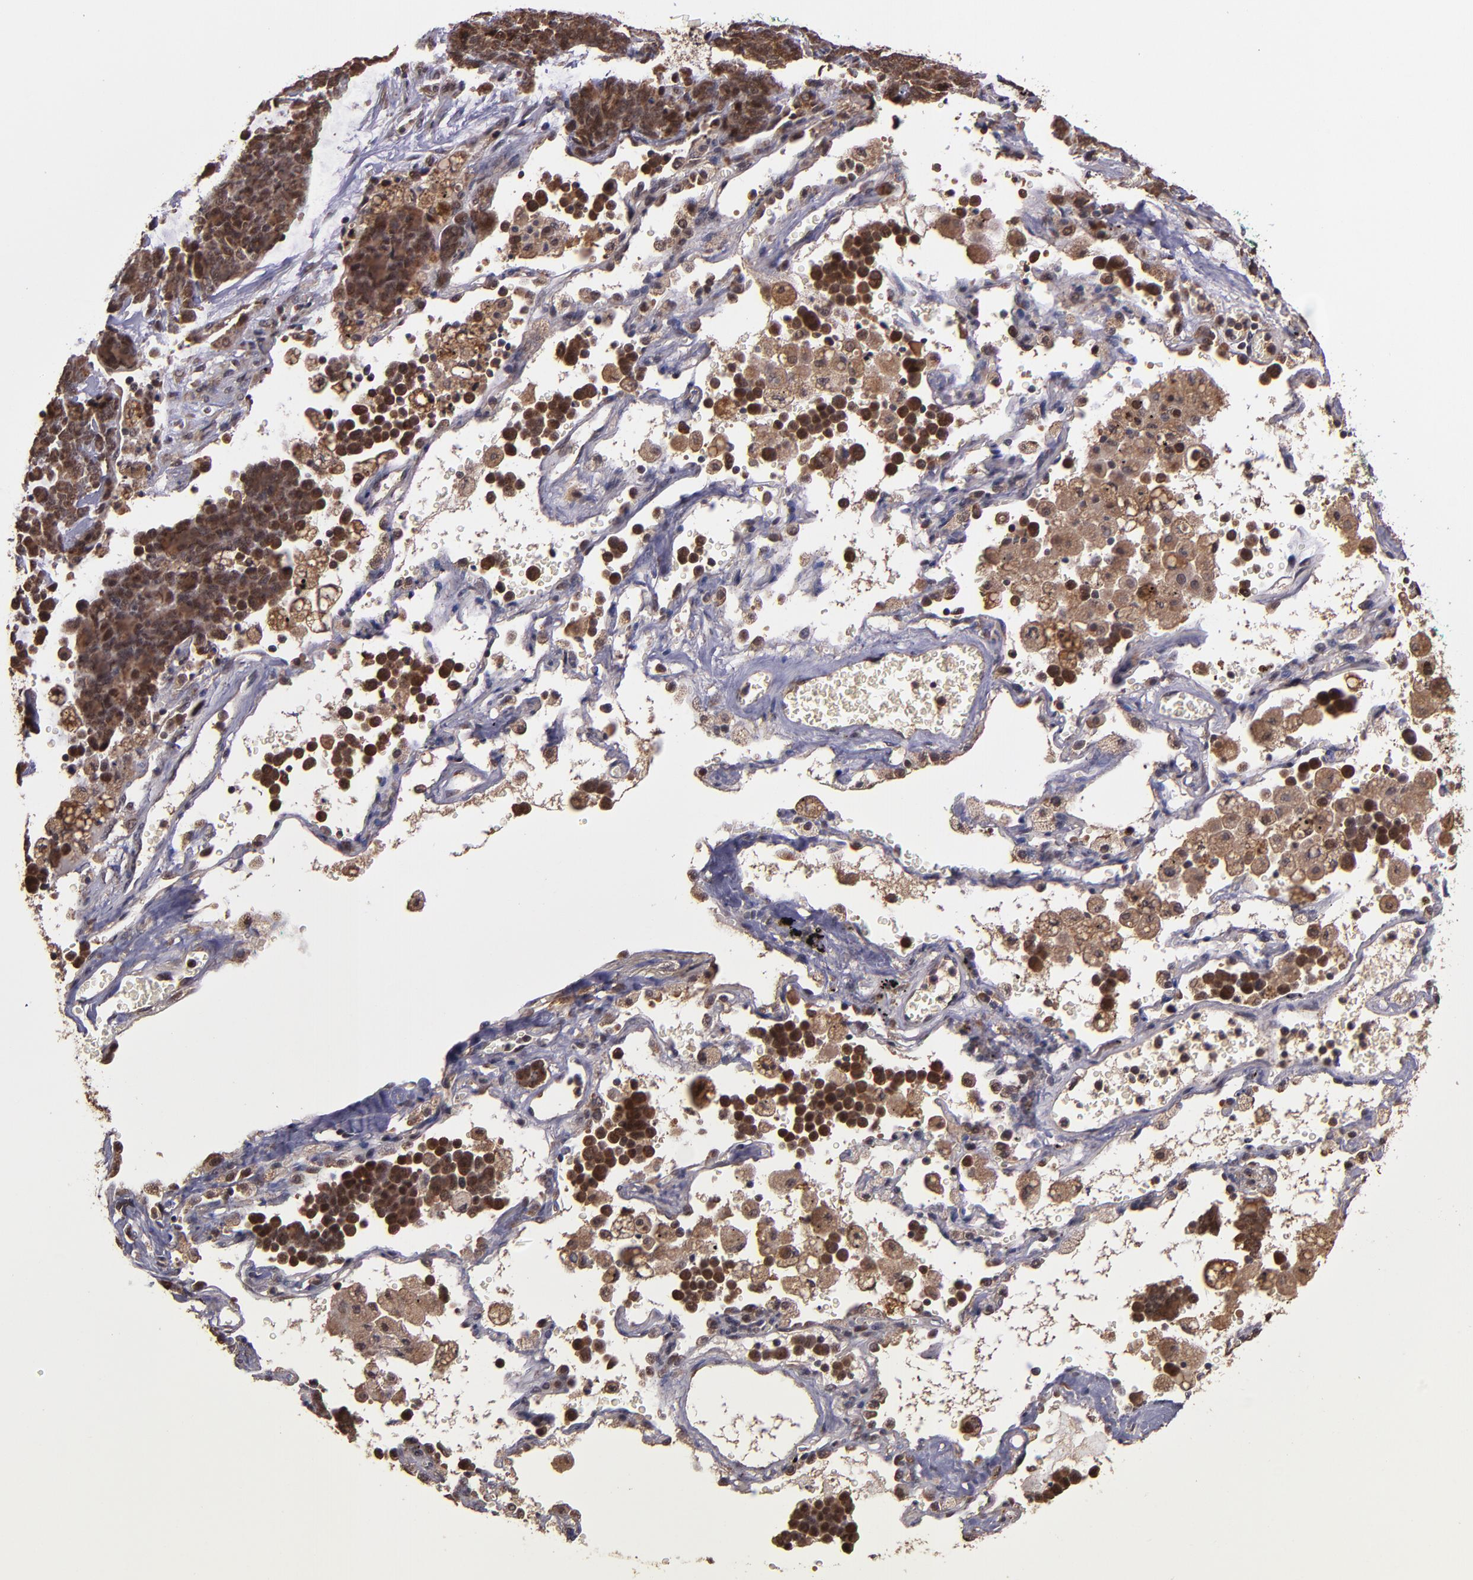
{"staining": {"intensity": "moderate", "quantity": ">75%", "location": "cytoplasmic/membranous,nuclear"}, "tissue": "lung cancer", "cell_type": "Tumor cells", "image_type": "cancer", "snomed": [{"axis": "morphology", "description": "Neoplasm, malignant, NOS"}, {"axis": "topography", "description": "Lung"}], "caption": "Tumor cells show medium levels of moderate cytoplasmic/membranous and nuclear expression in approximately >75% of cells in human lung cancer.", "gene": "RIOK3", "patient": {"sex": "female", "age": 58}}